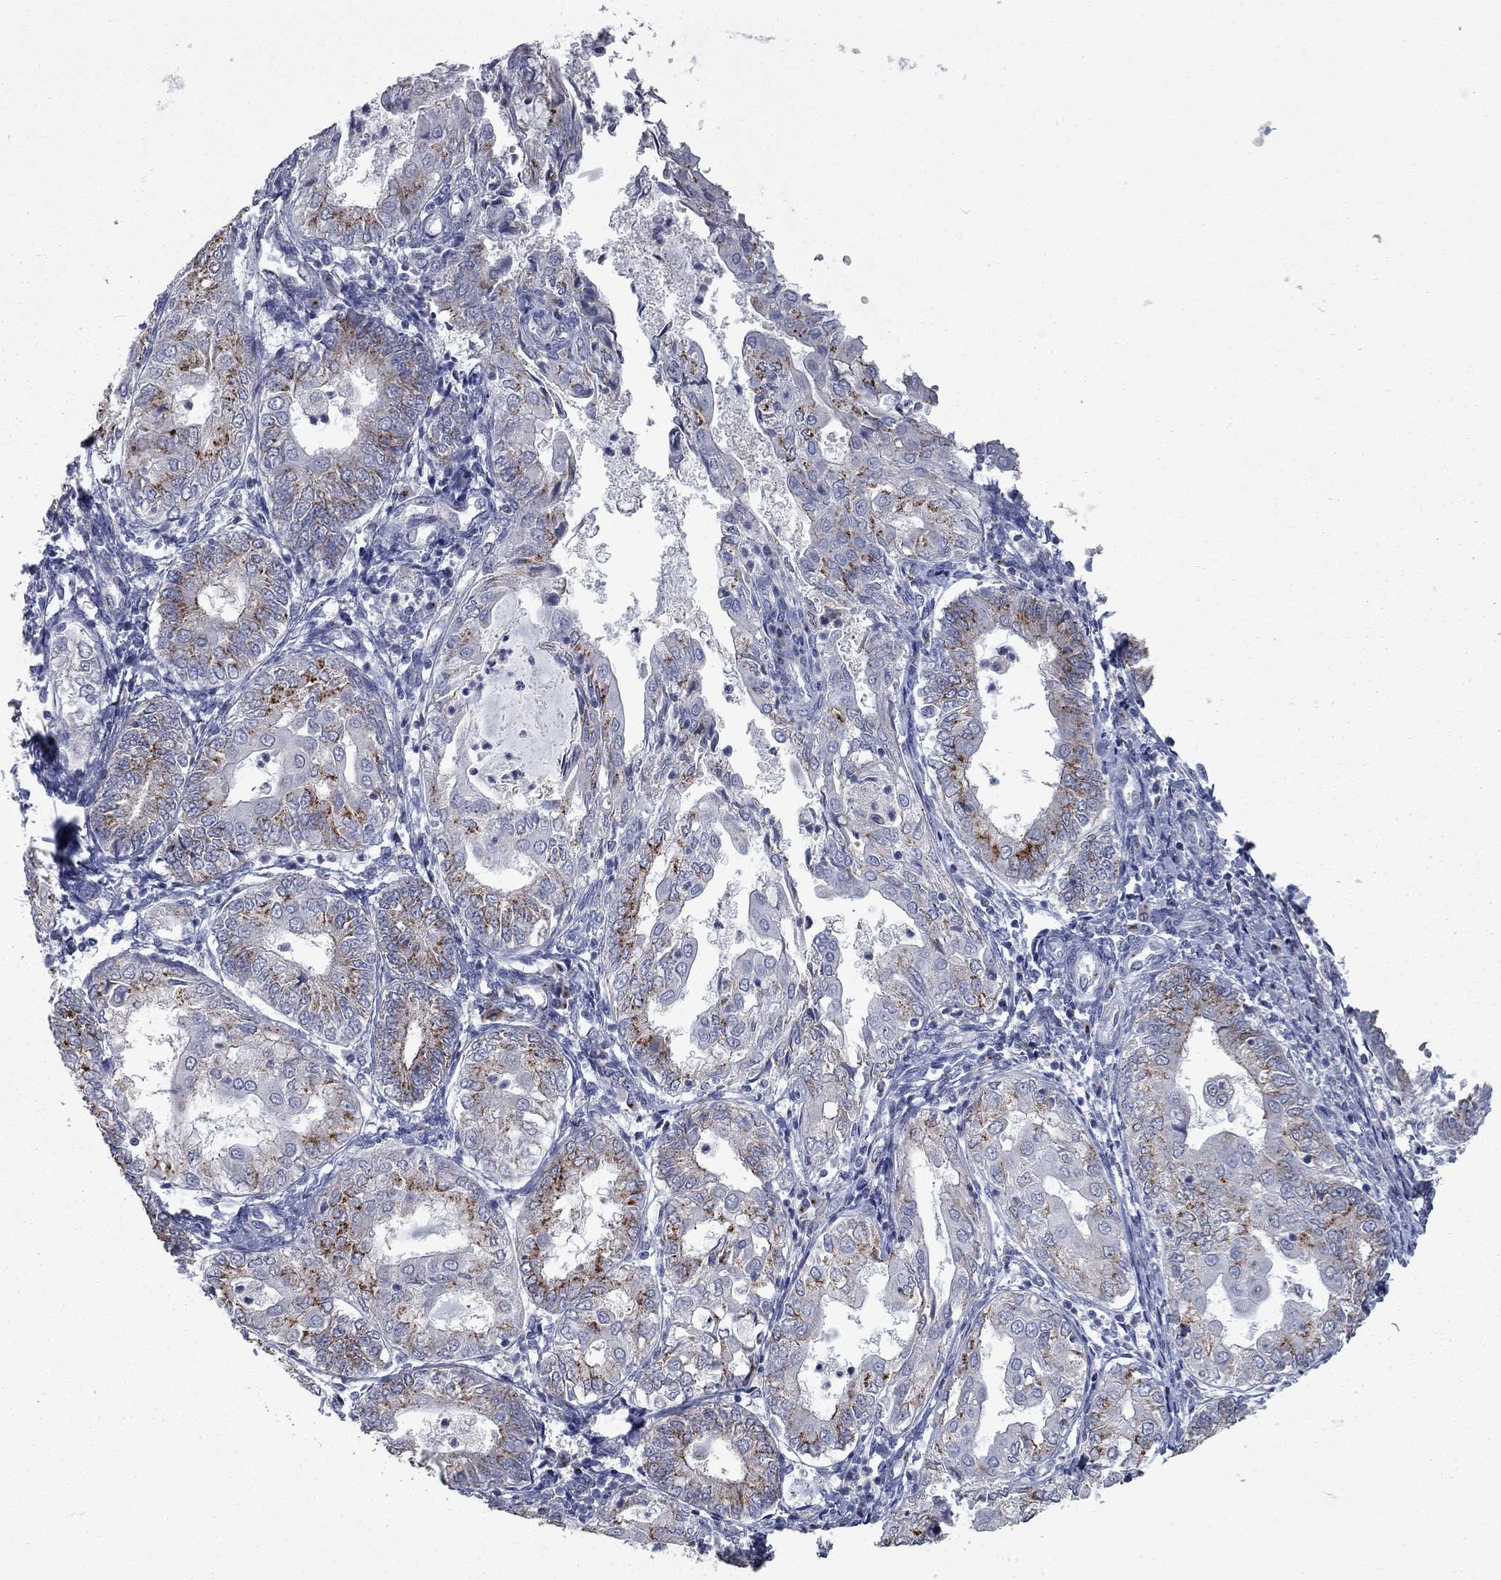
{"staining": {"intensity": "strong", "quantity": "<25%", "location": "cytoplasmic/membranous"}, "tissue": "endometrial cancer", "cell_type": "Tumor cells", "image_type": "cancer", "snomed": [{"axis": "morphology", "description": "Adenocarcinoma, NOS"}, {"axis": "topography", "description": "Endometrium"}], "caption": "Endometrial cancer stained with a brown dye shows strong cytoplasmic/membranous positive staining in approximately <25% of tumor cells.", "gene": "KIAA0319L", "patient": {"sex": "female", "age": 68}}